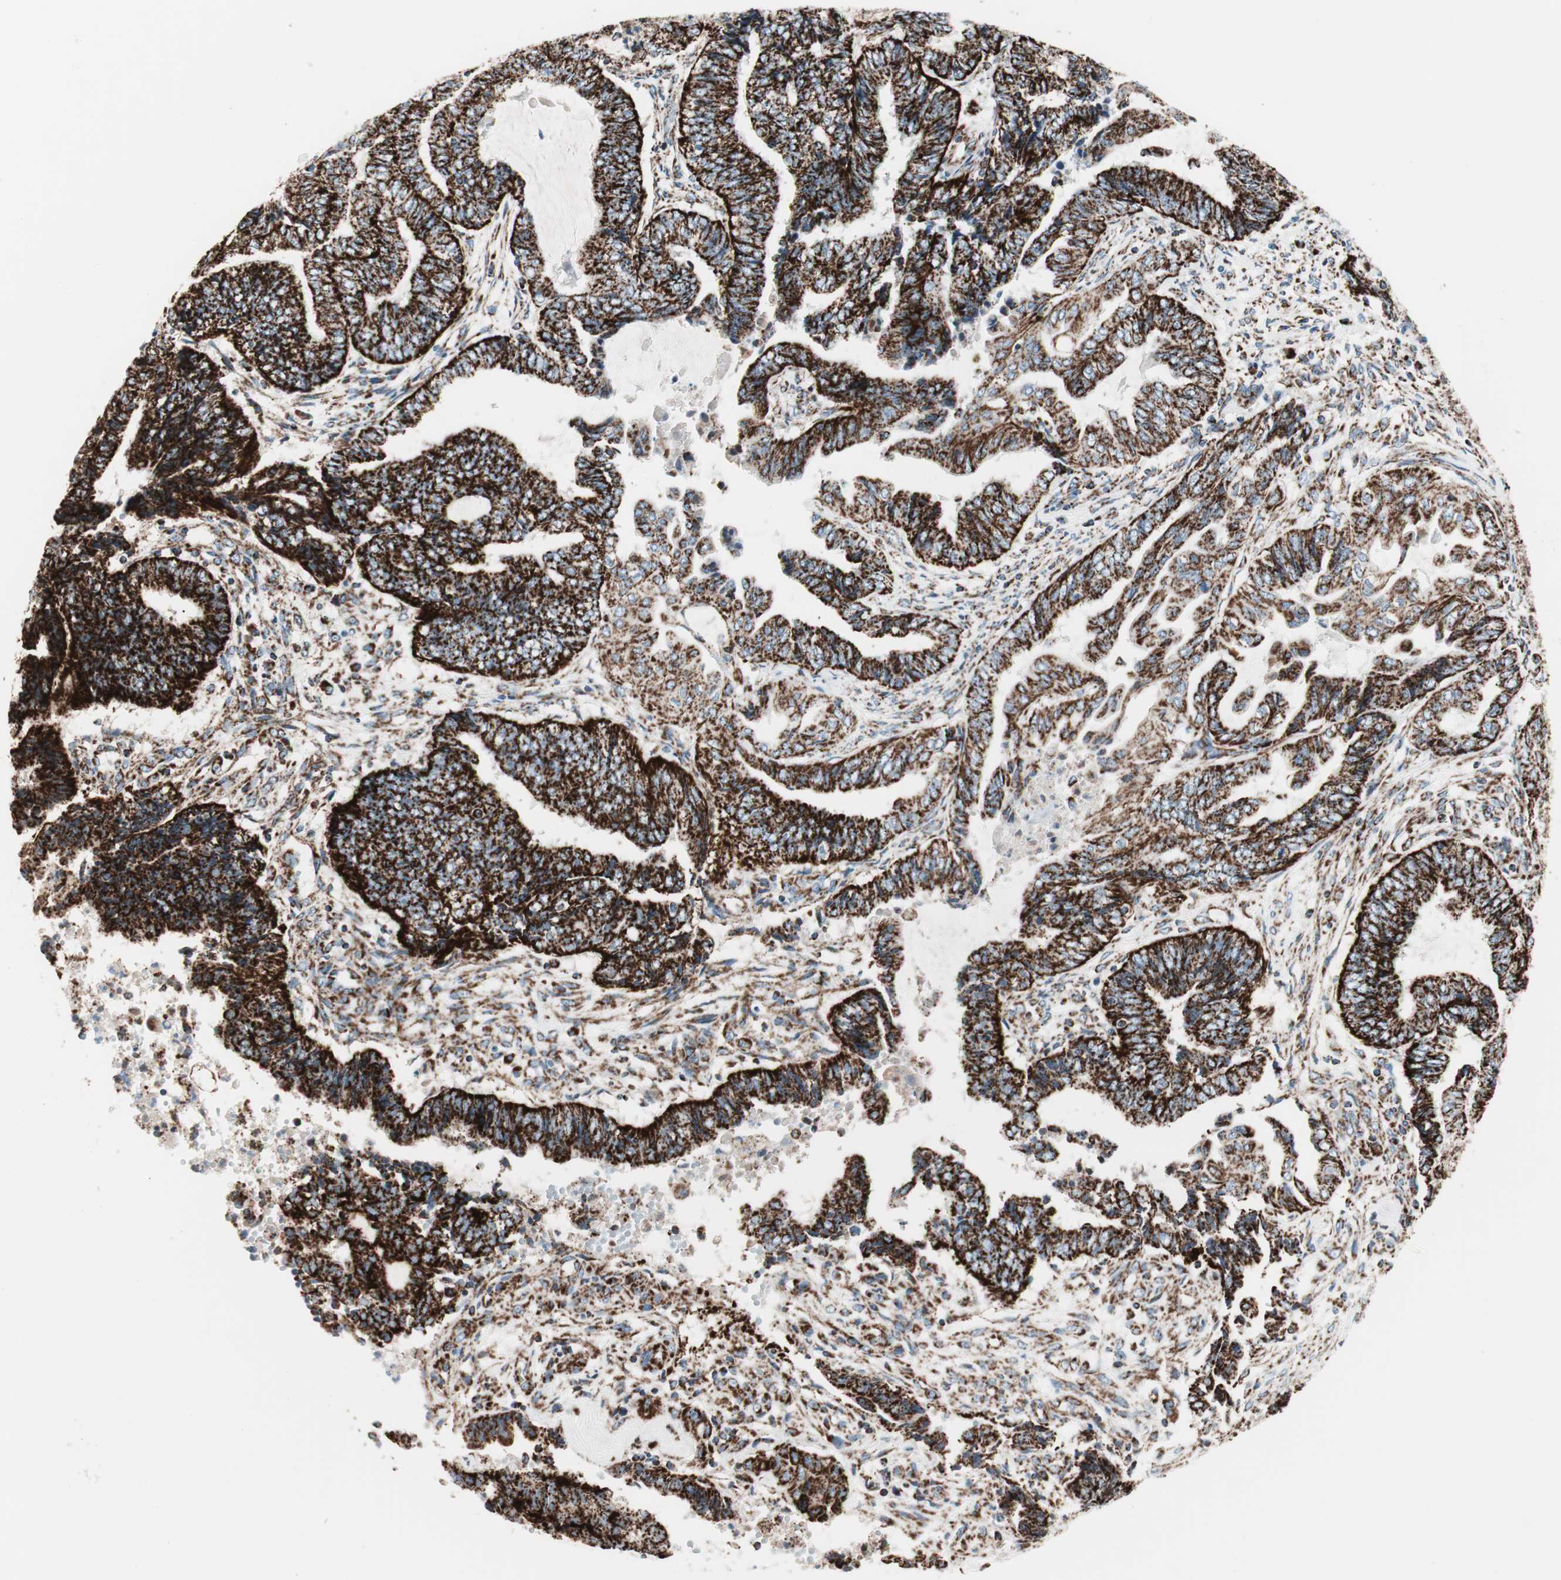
{"staining": {"intensity": "strong", "quantity": ">75%", "location": "cytoplasmic/membranous"}, "tissue": "endometrial cancer", "cell_type": "Tumor cells", "image_type": "cancer", "snomed": [{"axis": "morphology", "description": "Adenocarcinoma, NOS"}, {"axis": "topography", "description": "Uterus"}, {"axis": "topography", "description": "Endometrium"}], "caption": "Endometrial cancer (adenocarcinoma) stained with immunohistochemistry (IHC) exhibits strong cytoplasmic/membranous expression in about >75% of tumor cells.", "gene": "TOMM20", "patient": {"sex": "female", "age": 70}}